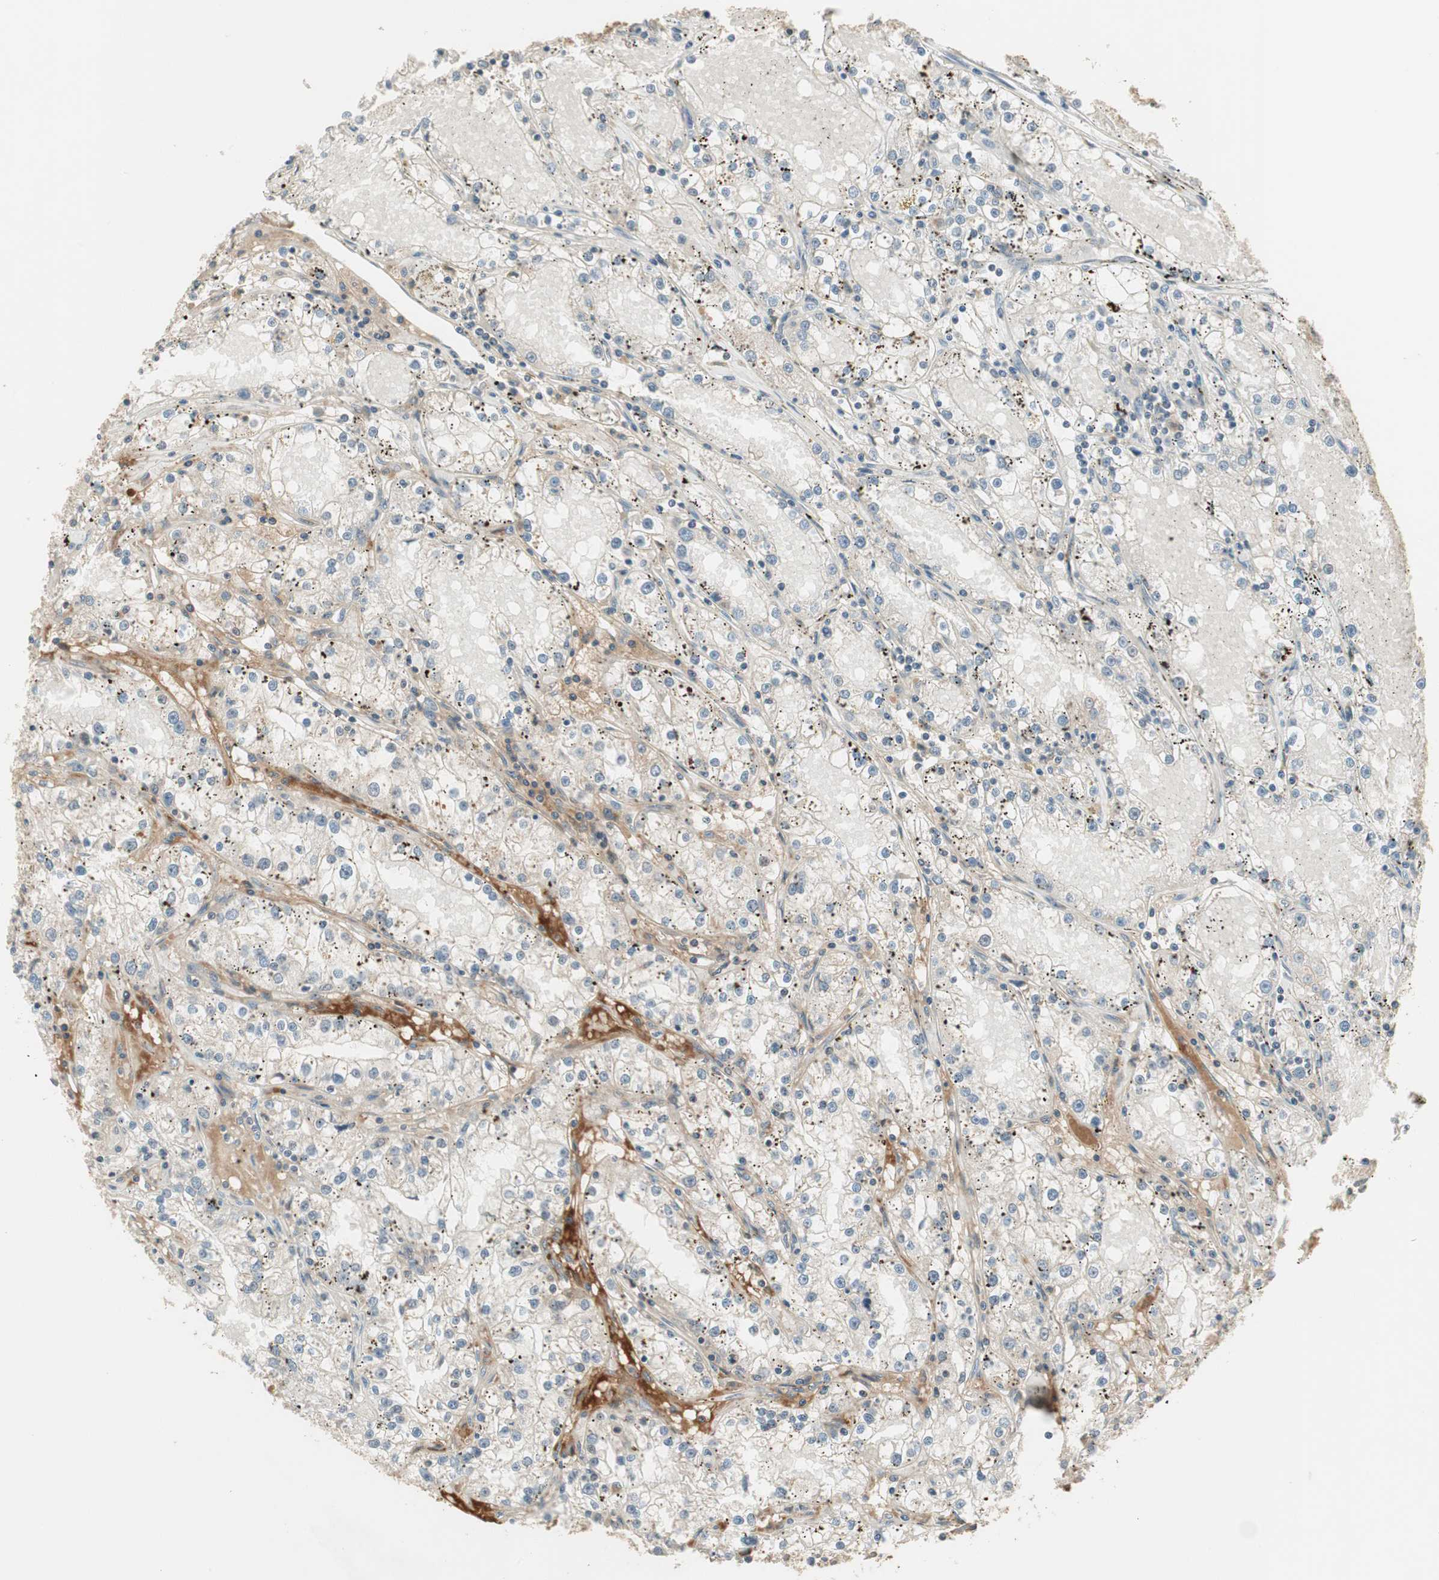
{"staining": {"intensity": "negative", "quantity": "none", "location": "none"}, "tissue": "renal cancer", "cell_type": "Tumor cells", "image_type": "cancer", "snomed": [{"axis": "morphology", "description": "Adenocarcinoma, NOS"}, {"axis": "topography", "description": "Kidney"}], "caption": "This histopathology image is of renal cancer (adenocarcinoma) stained with IHC to label a protein in brown with the nuclei are counter-stained blue. There is no staining in tumor cells.", "gene": "SFRP1", "patient": {"sex": "male", "age": 56}}